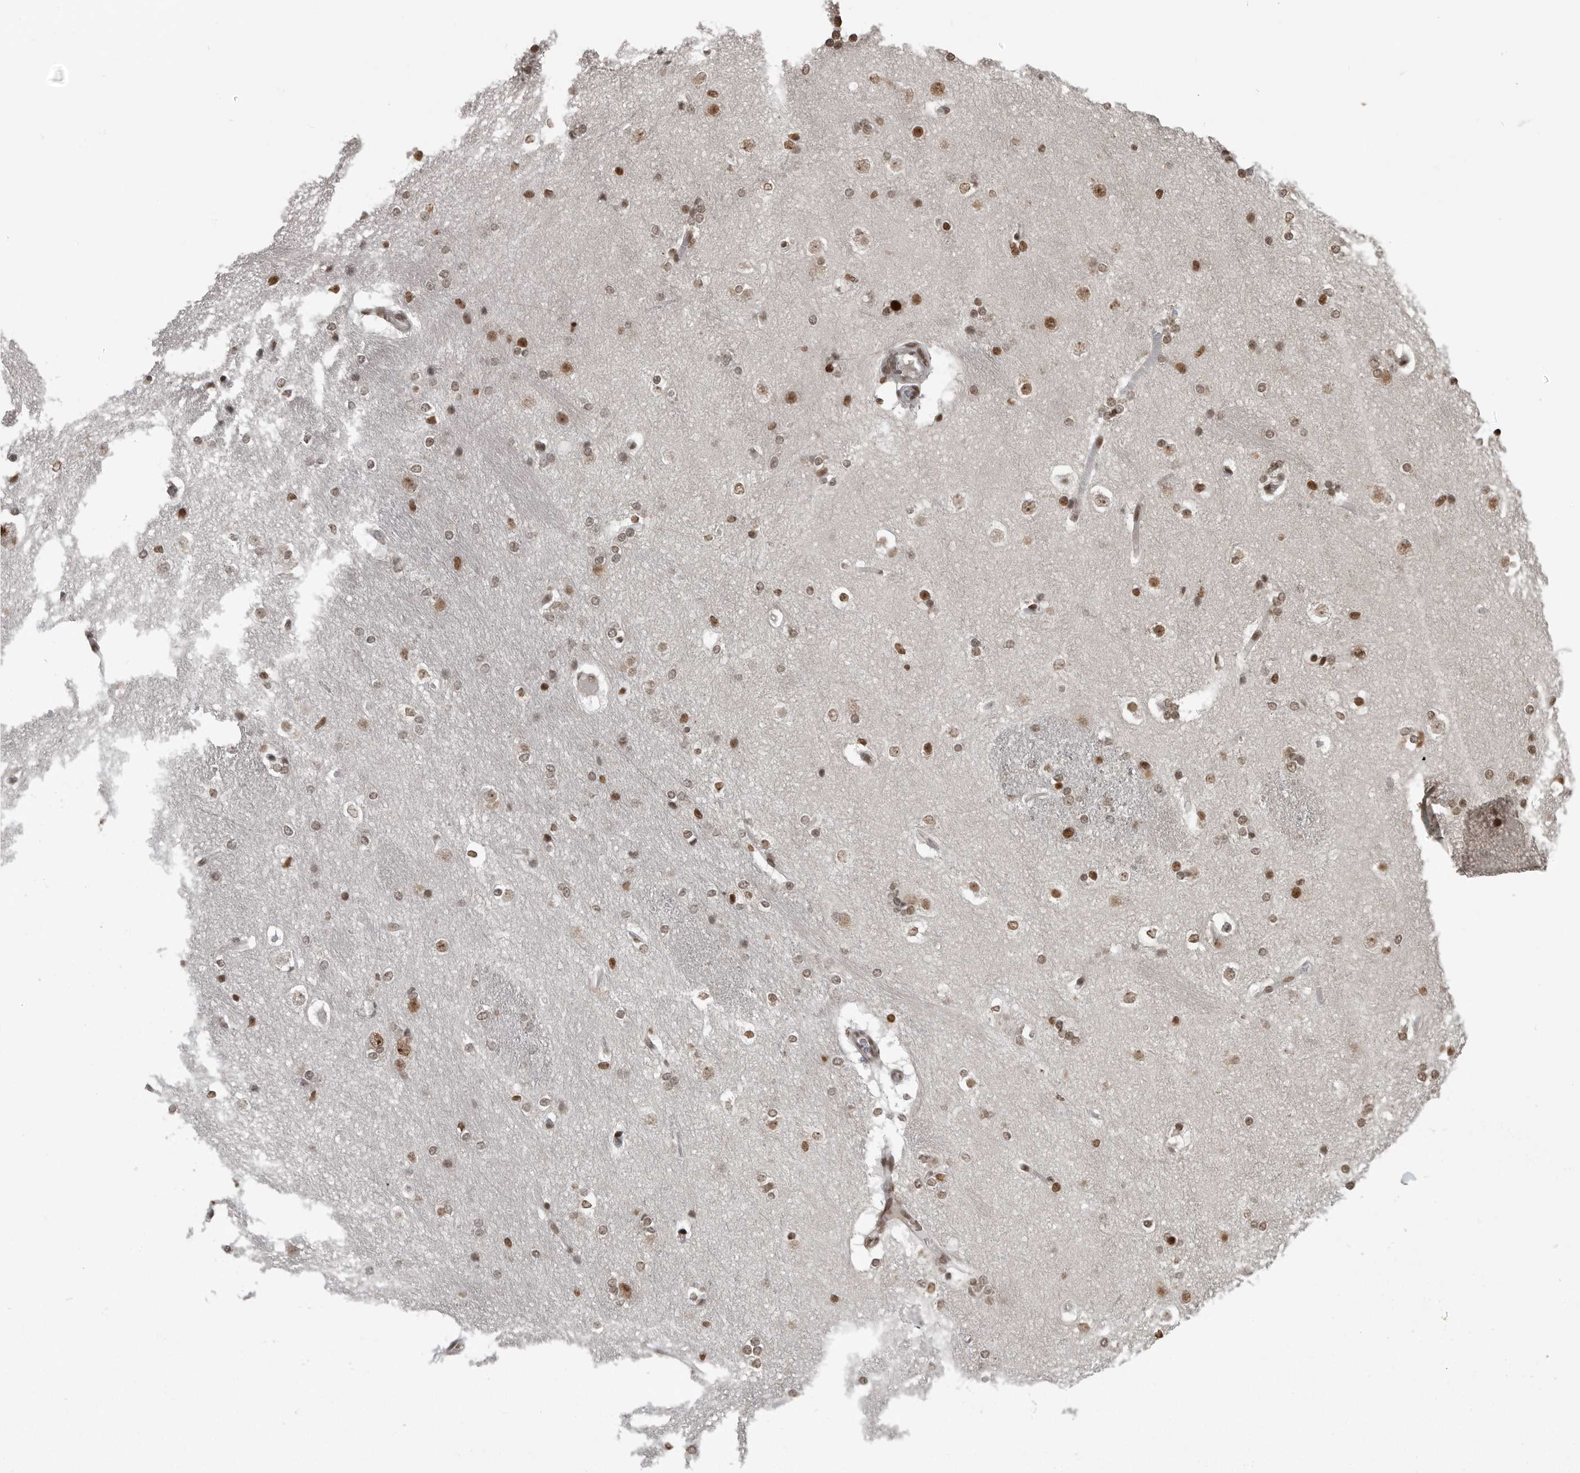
{"staining": {"intensity": "moderate", "quantity": "25%-75%", "location": "nuclear"}, "tissue": "caudate", "cell_type": "Glial cells", "image_type": "normal", "snomed": [{"axis": "morphology", "description": "Normal tissue, NOS"}, {"axis": "topography", "description": "Lateral ventricle wall"}], "caption": "IHC of unremarkable caudate demonstrates medium levels of moderate nuclear positivity in about 25%-75% of glial cells. (IHC, brightfield microscopy, high magnification).", "gene": "YAF2", "patient": {"sex": "female", "age": 19}}